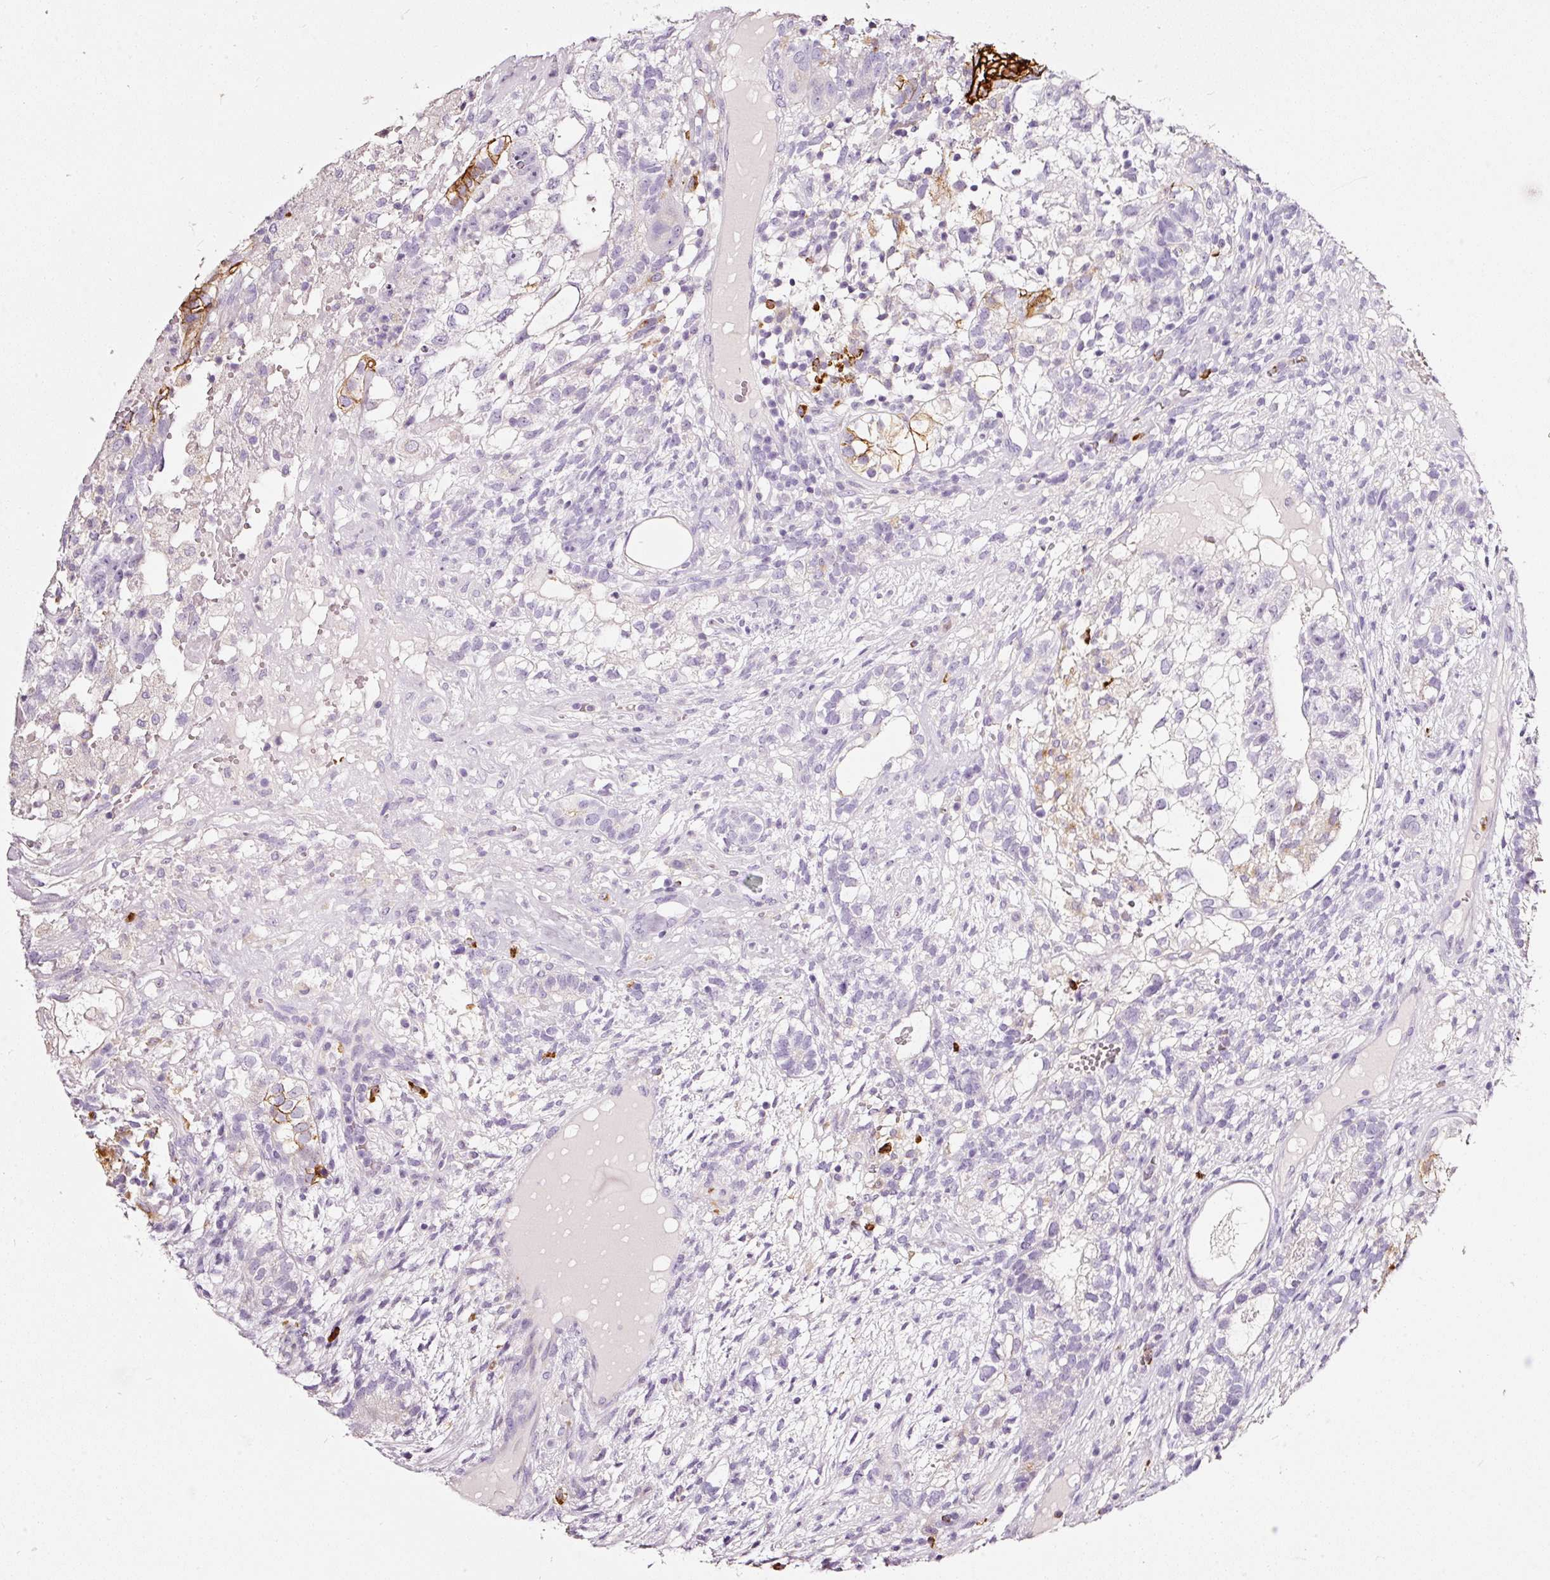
{"staining": {"intensity": "negative", "quantity": "none", "location": "none"}, "tissue": "testis cancer", "cell_type": "Tumor cells", "image_type": "cancer", "snomed": [{"axis": "morphology", "description": "Seminoma, NOS"}, {"axis": "morphology", "description": "Carcinoma, Embryonal, NOS"}, {"axis": "topography", "description": "Testis"}], "caption": "IHC of testis embryonal carcinoma displays no expression in tumor cells.", "gene": "CYB561A3", "patient": {"sex": "male", "age": 41}}